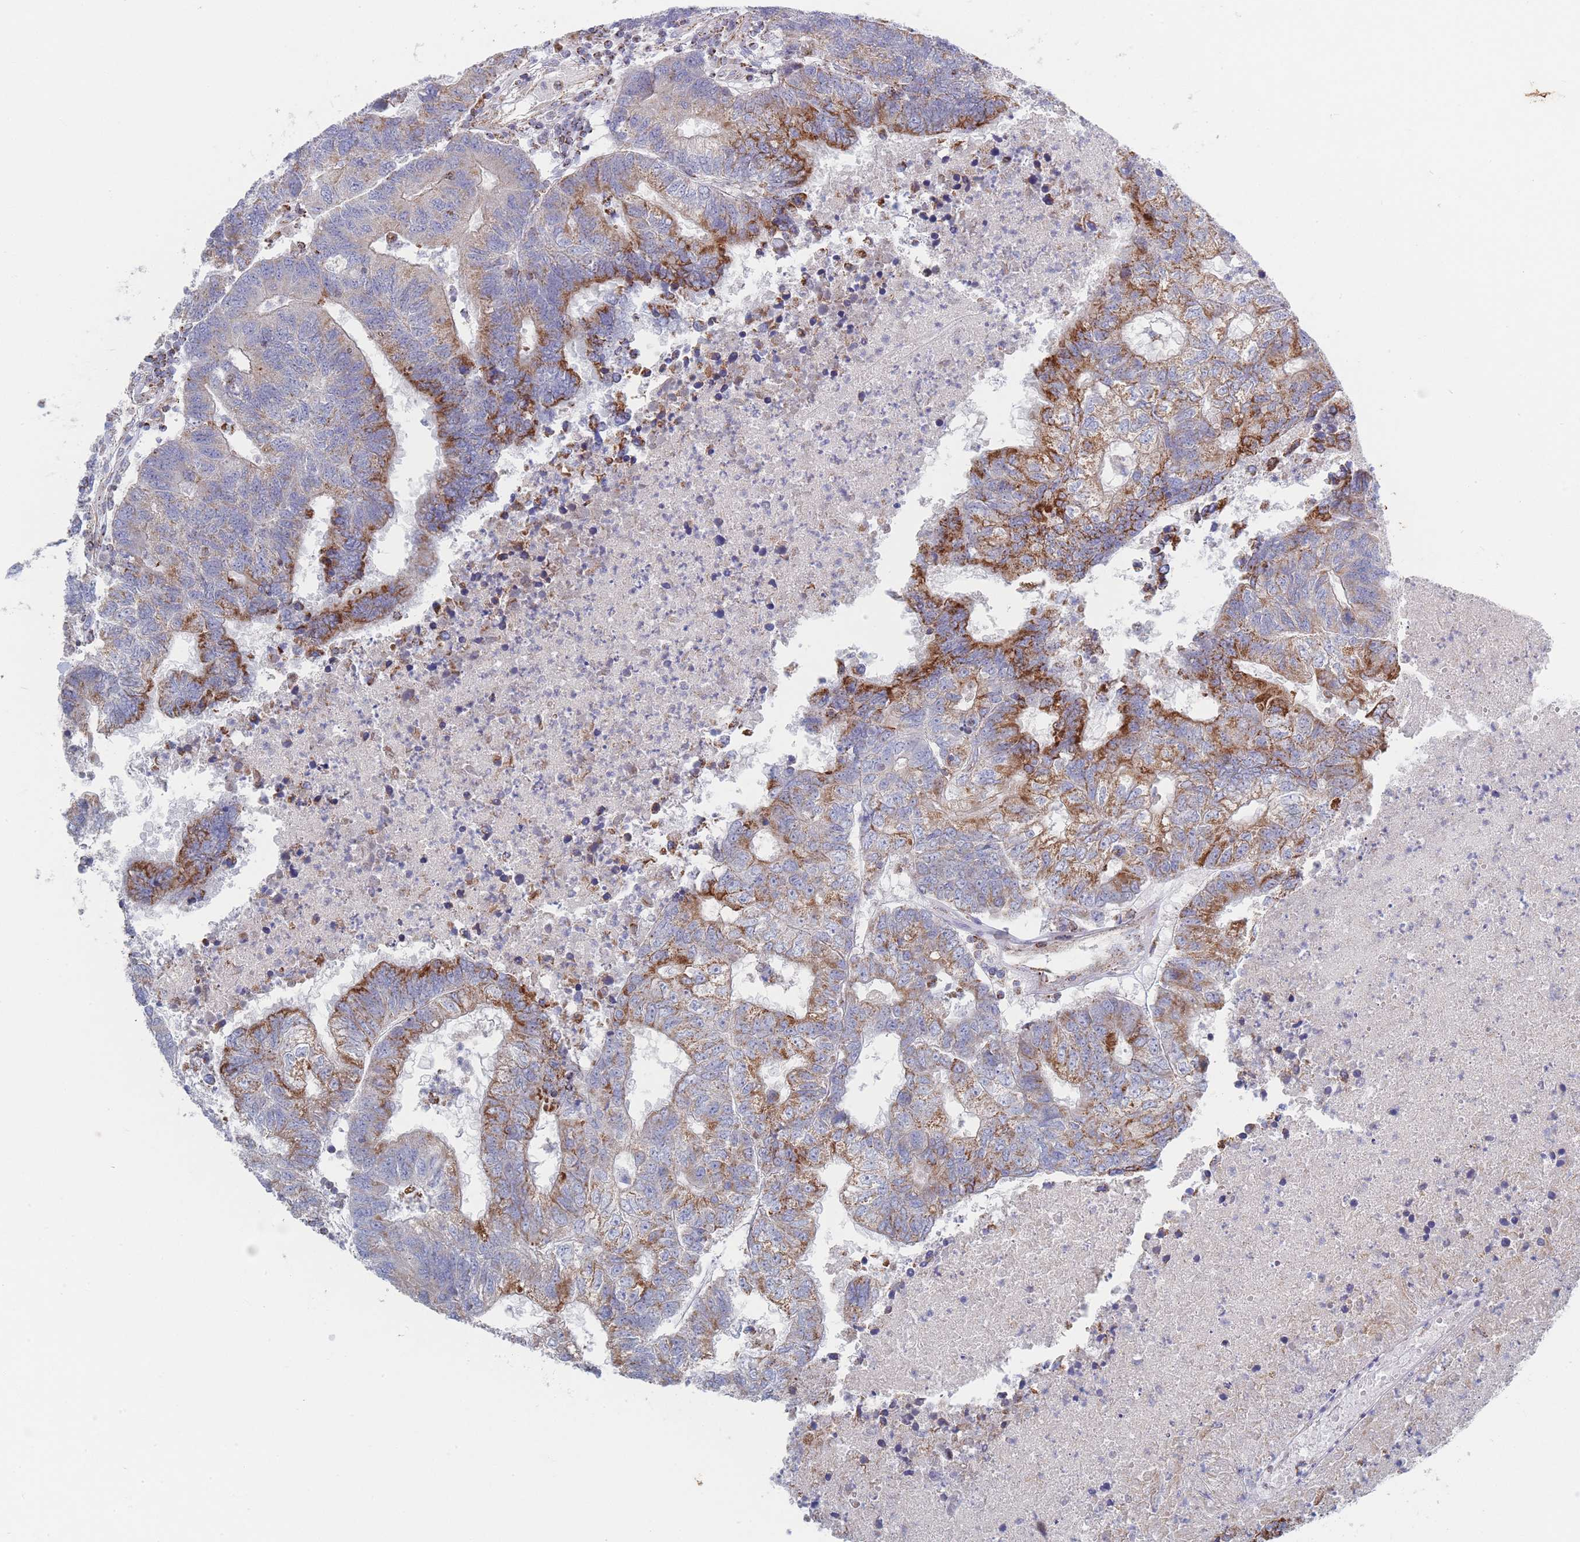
{"staining": {"intensity": "moderate", "quantity": "25%-75%", "location": "cytoplasmic/membranous"}, "tissue": "colorectal cancer", "cell_type": "Tumor cells", "image_type": "cancer", "snomed": [{"axis": "morphology", "description": "Adenocarcinoma, NOS"}, {"axis": "topography", "description": "Colon"}], "caption": "Moderate cytoplasmic/membranous positivity is identified in about 25%-75% of tumor cells in colorectal cancer (adenocarcinoma).", "gene": "IKZF4", "patient": {"sex": "female", "age": 48}}